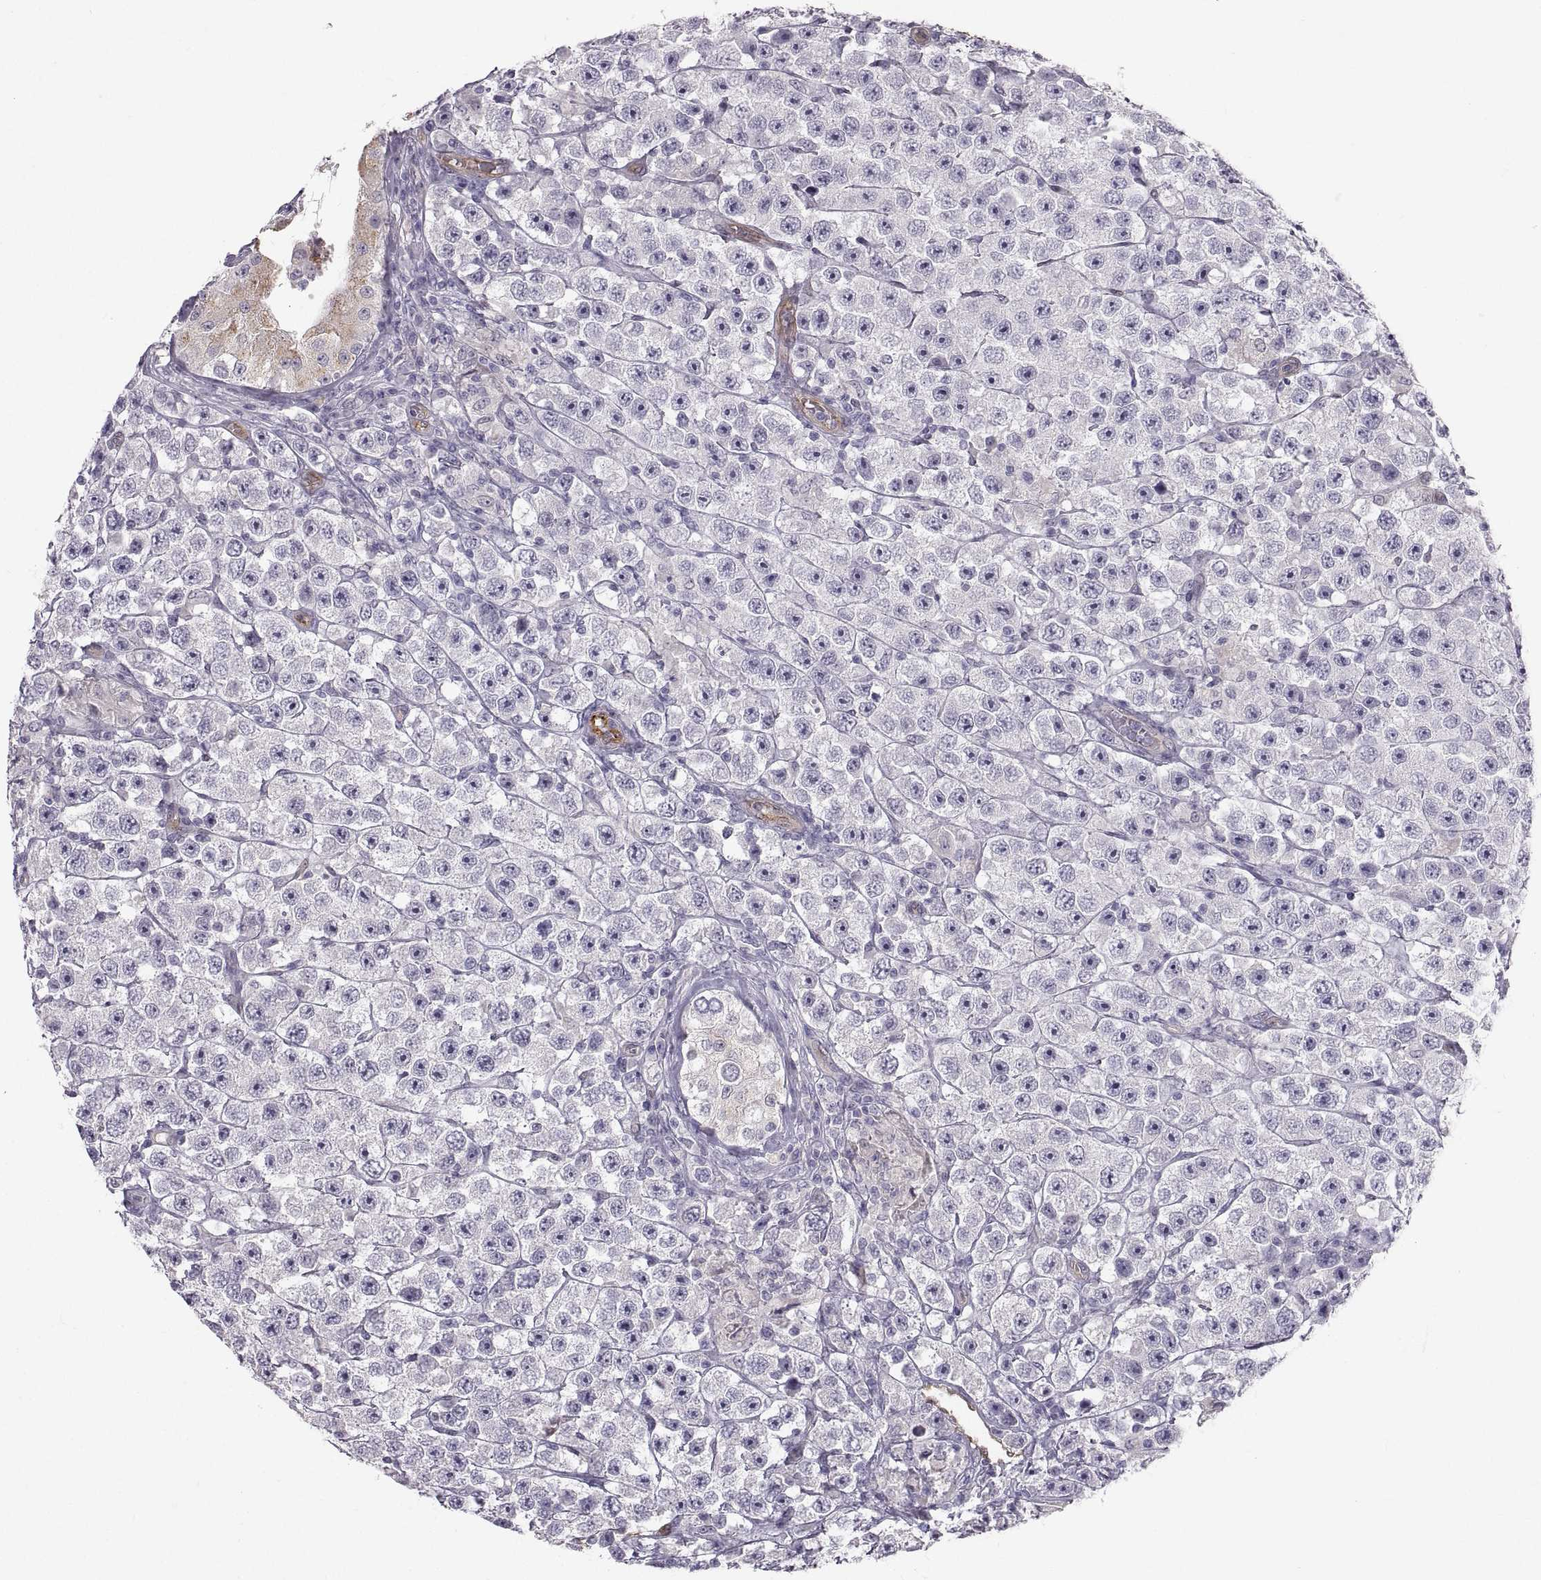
{"staining": {"intensity": "negative", "quantity": "none", "location": "none"}, "tissue": "testis cancer", "cell_type": "Tumor cells", "image_type": "cancer", "snomed": [{"axis": "morphology", "description": "Seminoma, NOS"}, {"axis": "topography", "description": "Testis"}], "caption": "Immunohistochemistry (IHC) photomicrograph of neoplastic tissue: human testis seminoma stained with DAB (3,3'-diaminobenzidine) displays no significant protein expression in tumor cells.", "gene": "PGM5", "patient": {"sex": "male", "age": 45}}